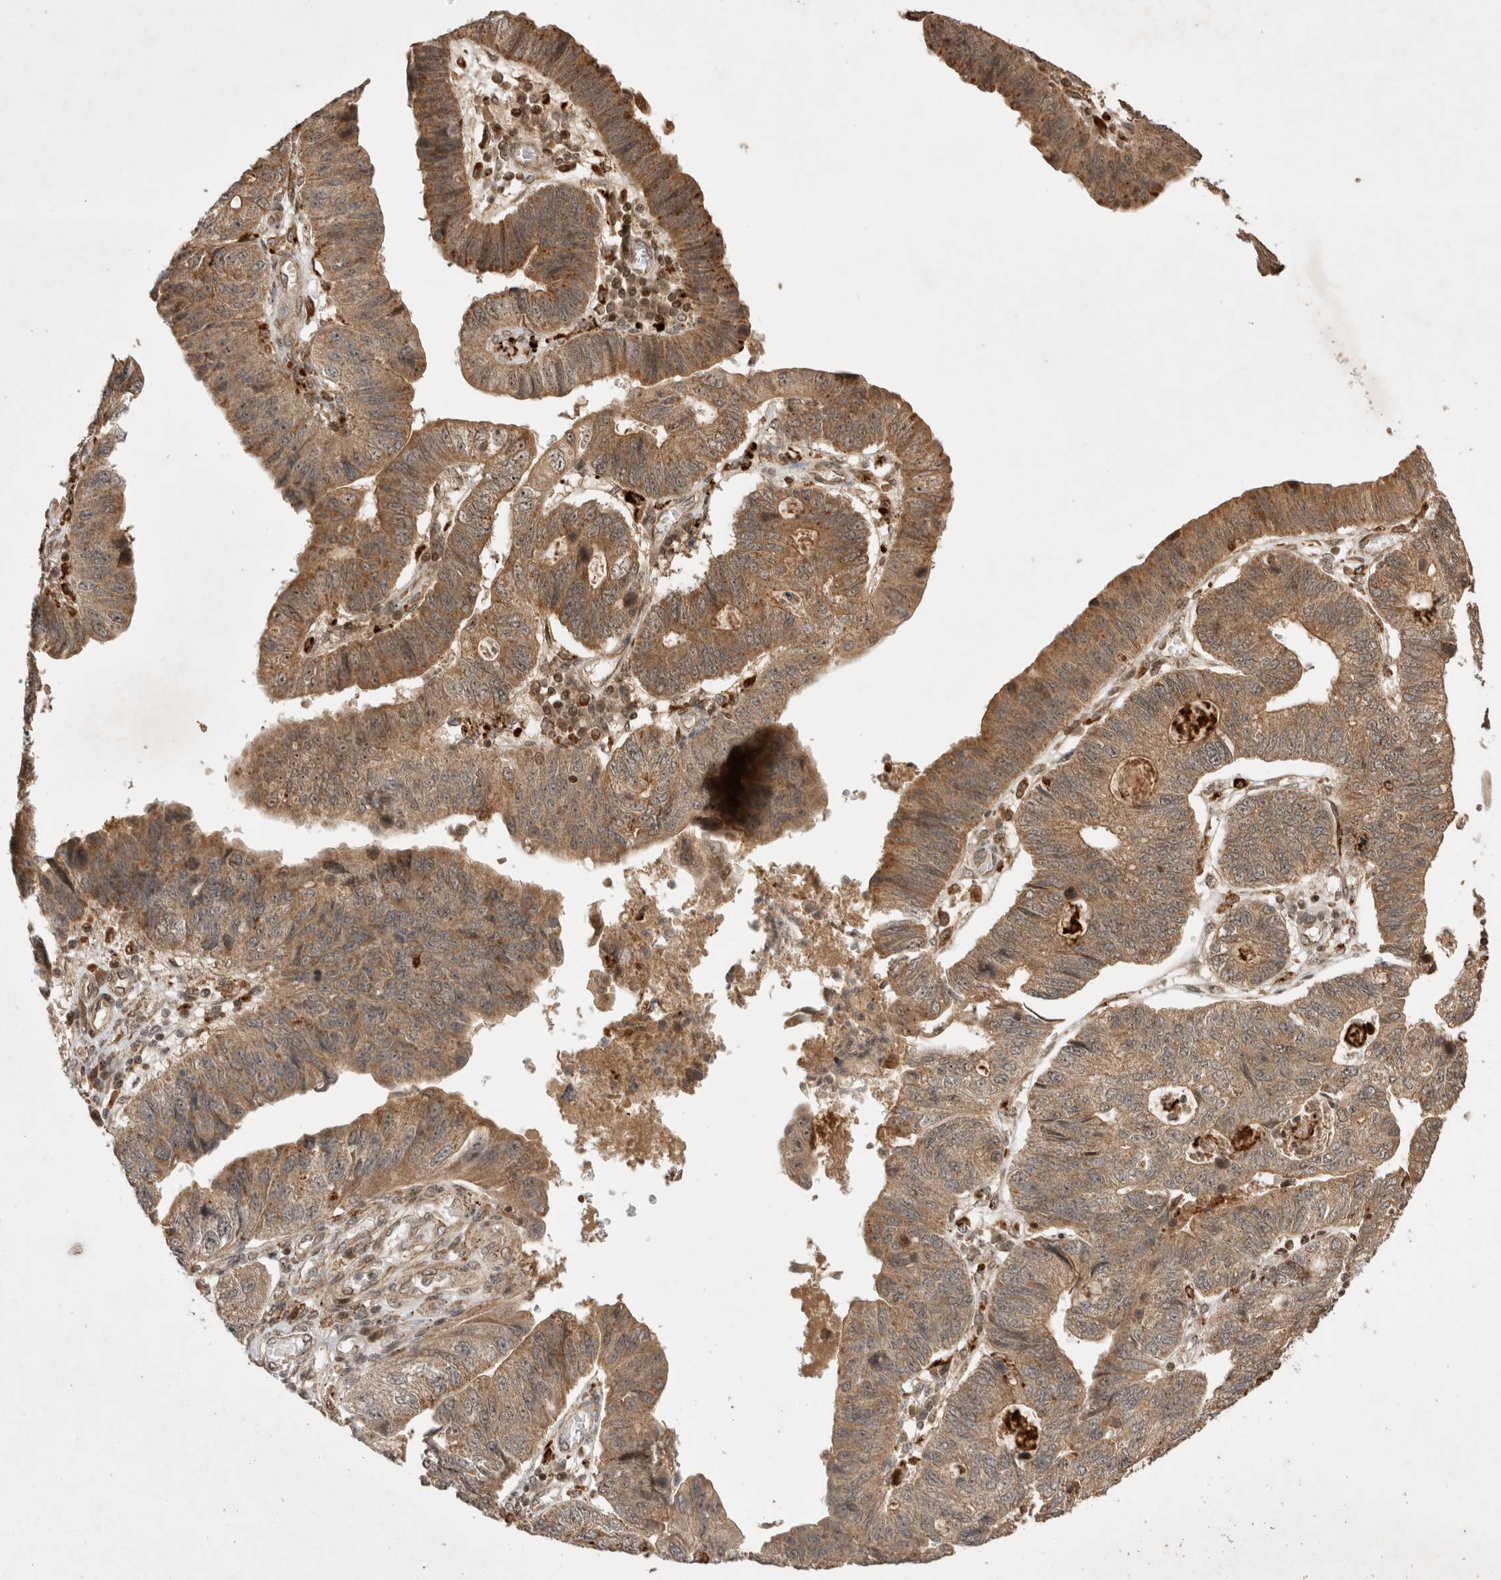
{"staining": {"intensity": "moderate", "quantity": ">75%", "location": "cytoplasmic/membranous"}, "tissue": "stomach cancer", "cell_type": "Tumor cells", "image_type": "cancer", "snomed": [{"axis": "morphology", "description": "Adenocarcinoma, NOS"}, {"axis": "topography", "description": "Stomach"}], "caption": "Protein staining of stomach cancer (adenocarcinoma) tissue displays moderate cytoplasmic/membranous expression in about >75% of tumor cells.", "gene": "FAM221A", "patient": {"sex": "male", "age": 59}}